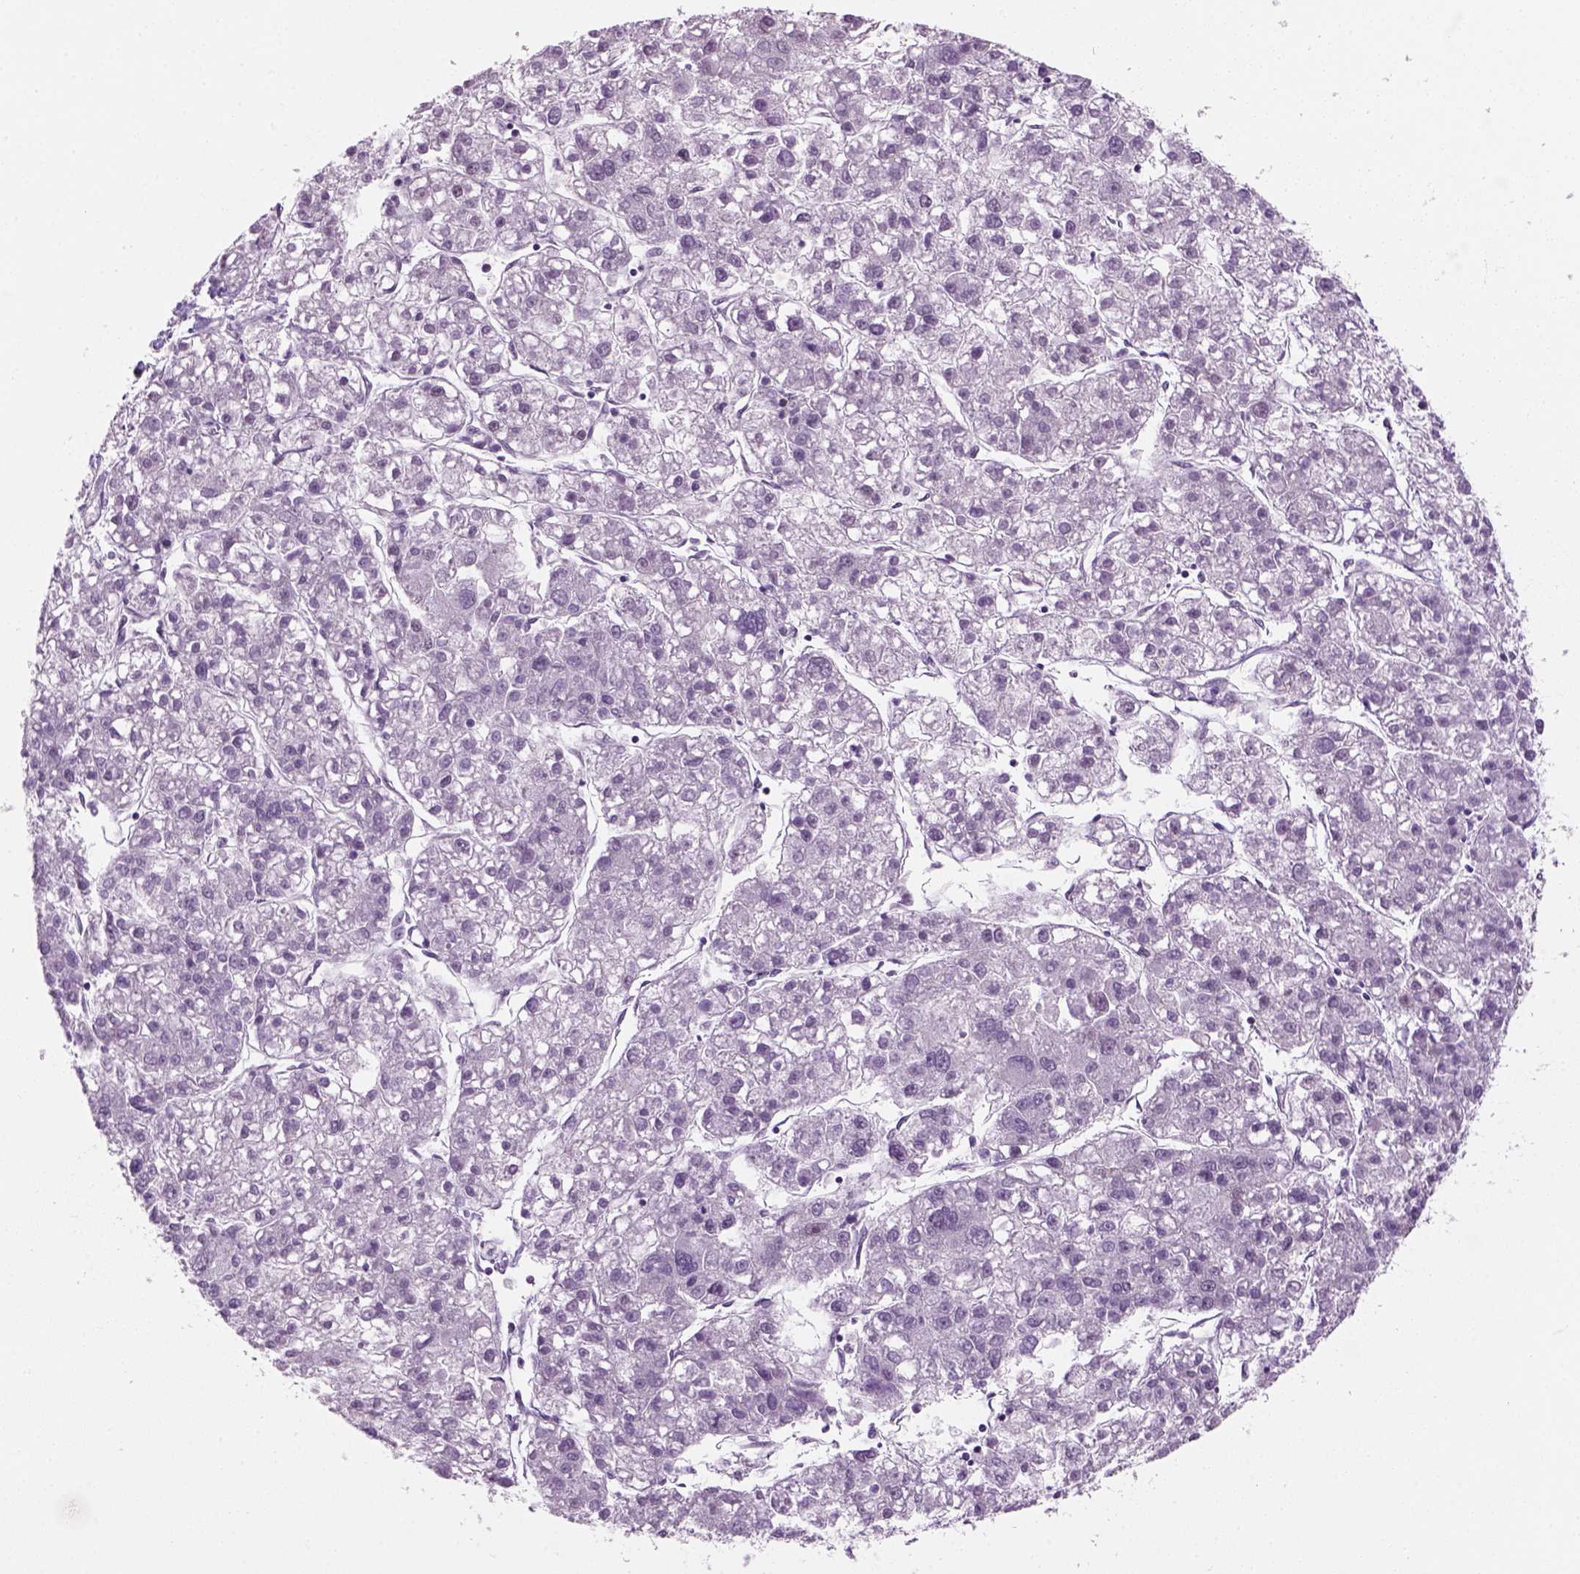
{"staining": {"intensity": "negative", "quantity": "none", "location": "none"}, "tissue": "liver cancer", "cell_type": "Tumor cells", "image_type": "cancer", "snomed": [{"axis": "morphology", "description": "Carcinoma, Hepatocellular, NOS"}, {"axis": "topography", "description": "Liver"}], "caption": "There is no significant positivity in tumor cells of liver cancer. (DAB IHC with hematoxylin counter stain).", "gene": "GTF2F1", "patient": {"sex": "male", "age": 56}}